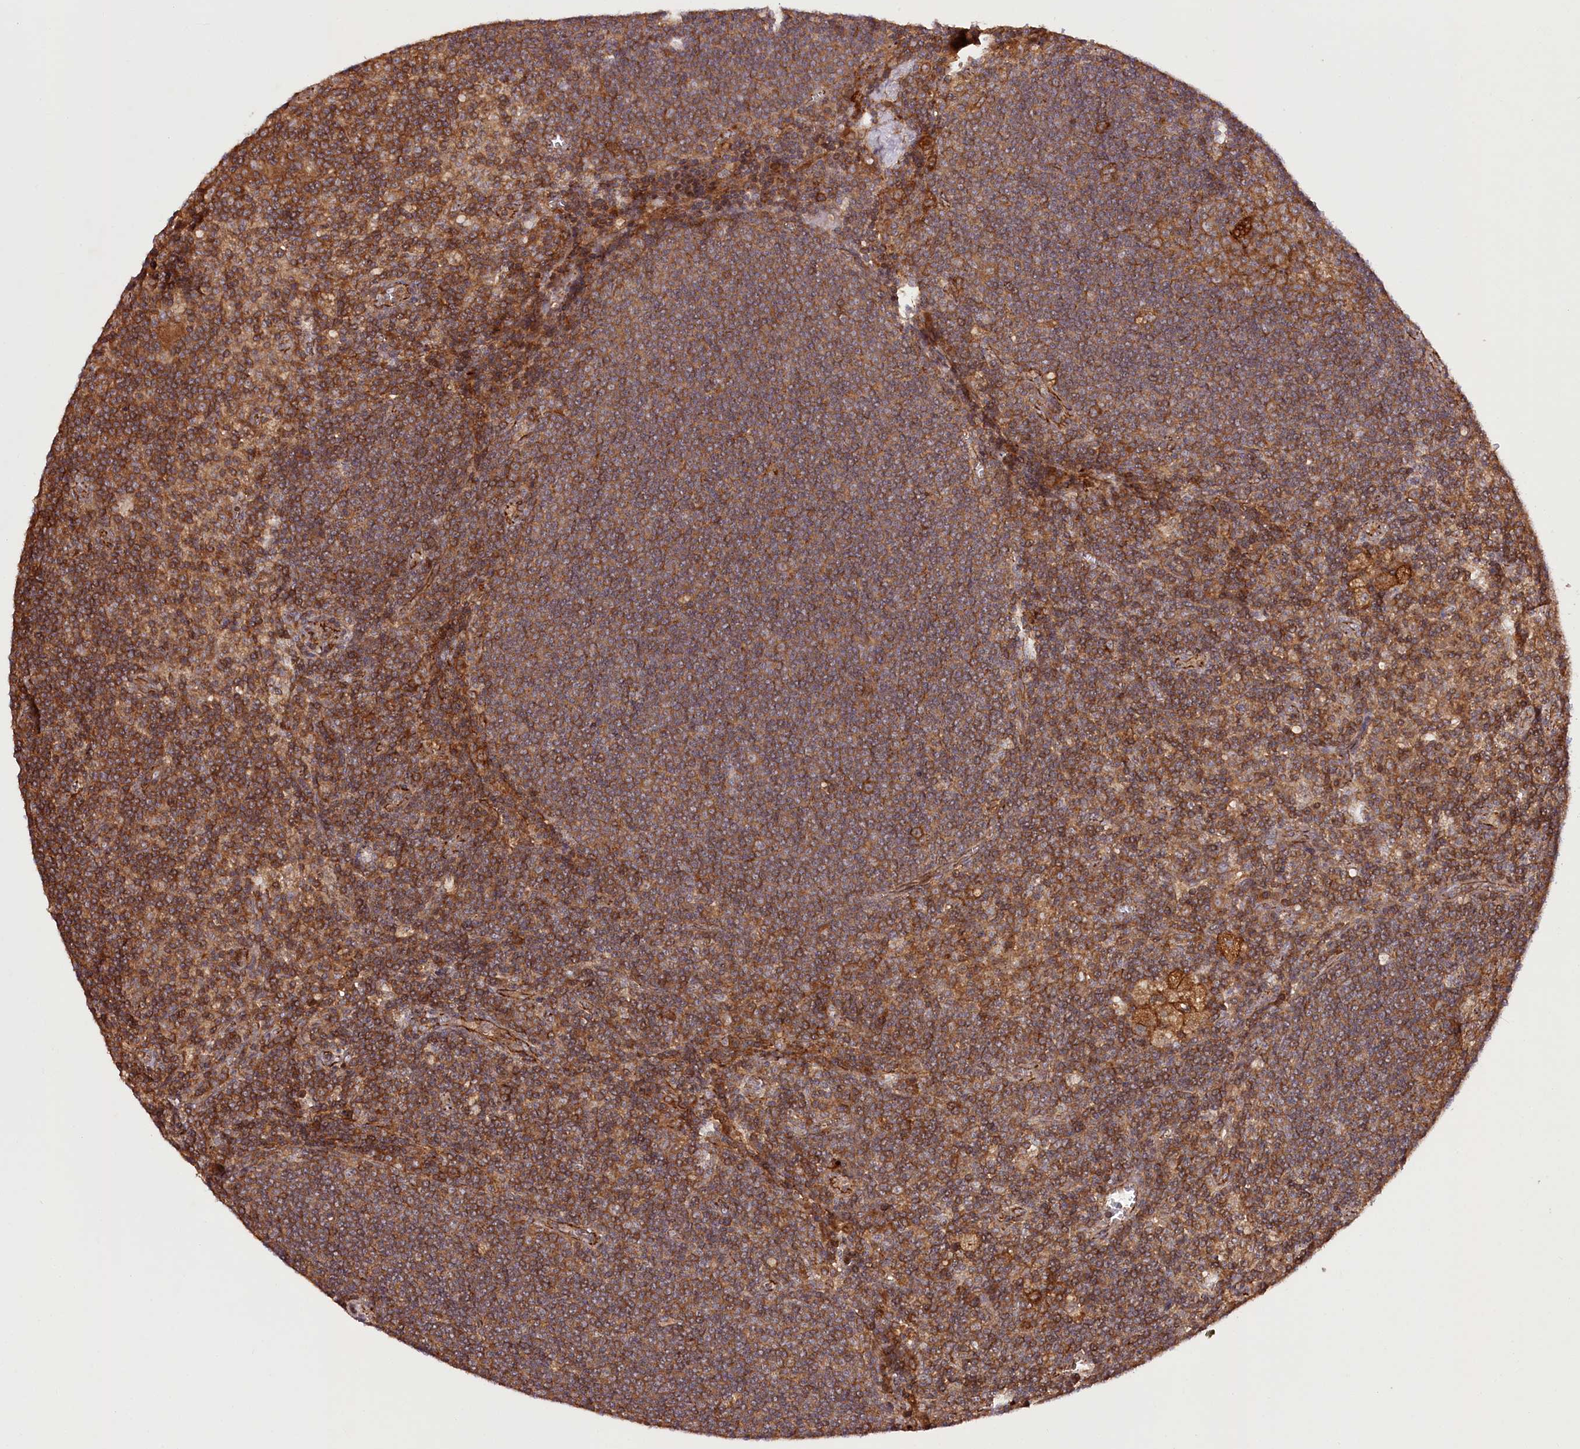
{"staining": {"intensity": "moderate", "quantity": "25%-75%", "location": "cytoplasmic/membranous"}, "tissue": "lymph node", "cell_type": "Germinal center cells", "image_type": "normal", "snomed": [{"axis": "morphology", "description": "Normal tissue, NOS"}, {"axis": "topography", "description": "Lymph node"}], "caption": "A high-resolution image shows immunohistochemistry (IHC) staining of benign lymph node, which reveals moderate cytoplasmic/membranous staining in about 25%-75% of germinal center cells.", "gene": "DHX29", "patient": {"sex": "male", "age": 69}}